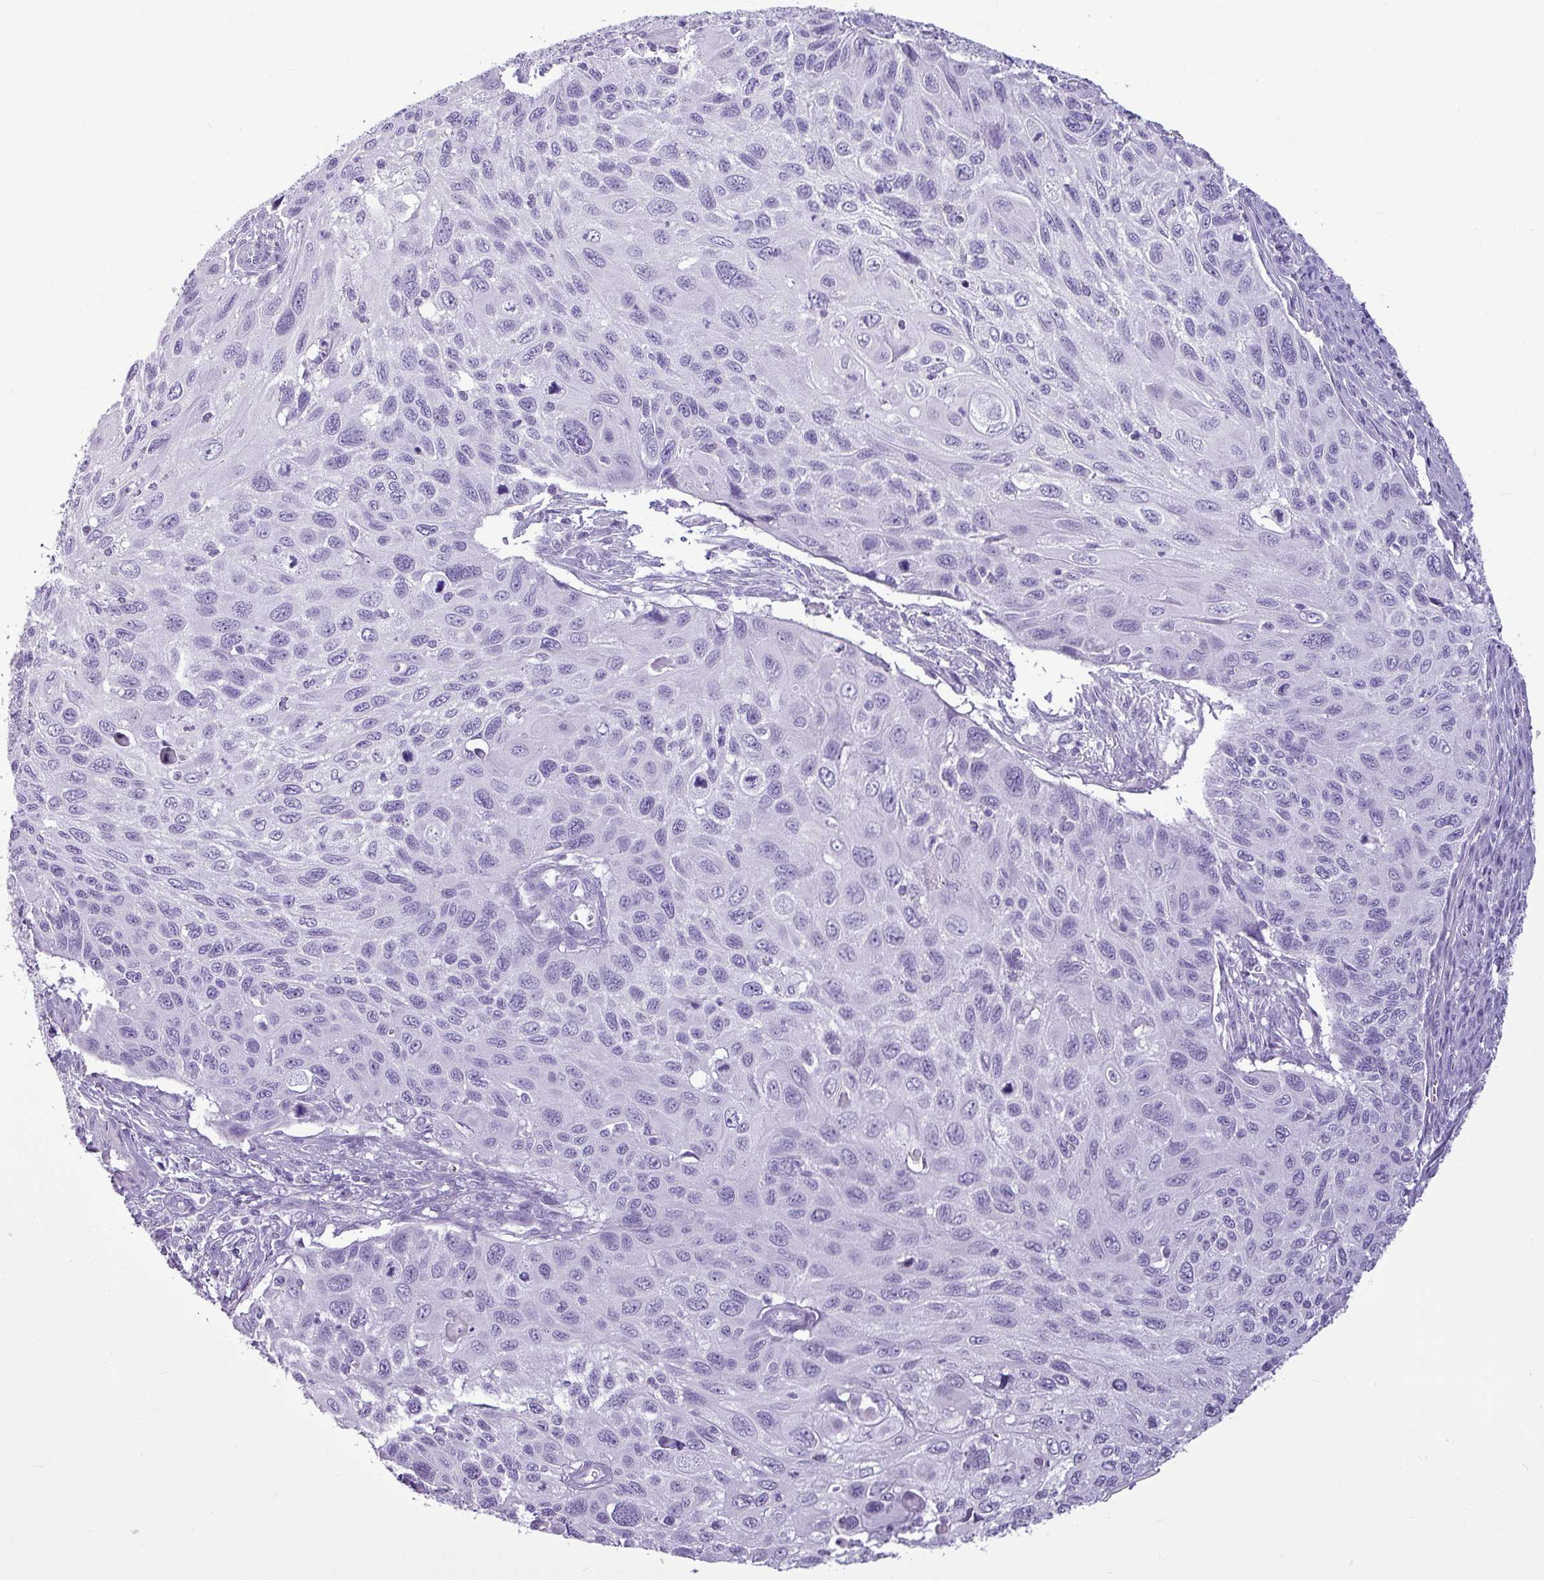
{"staining": {"intensity": "negative", "quantity": "none", "location": "none"}, "tissue": "cervical cancer", "cell_type": "Tumor cells", "image_type": "cancer", "snomed": [{"axis": "morphology", "description": "Squamous cell carcinoma, NOS"}, {"axis": "topography", "description": "Cervix"}], "caption": "This is a image of immunohistochemistry staining of cervical cancer (squamous cell carcinoma), which shows no staining in tumor cells.", "gene": "AMY1B", "patient": {"sex": "female", "age": 70}}